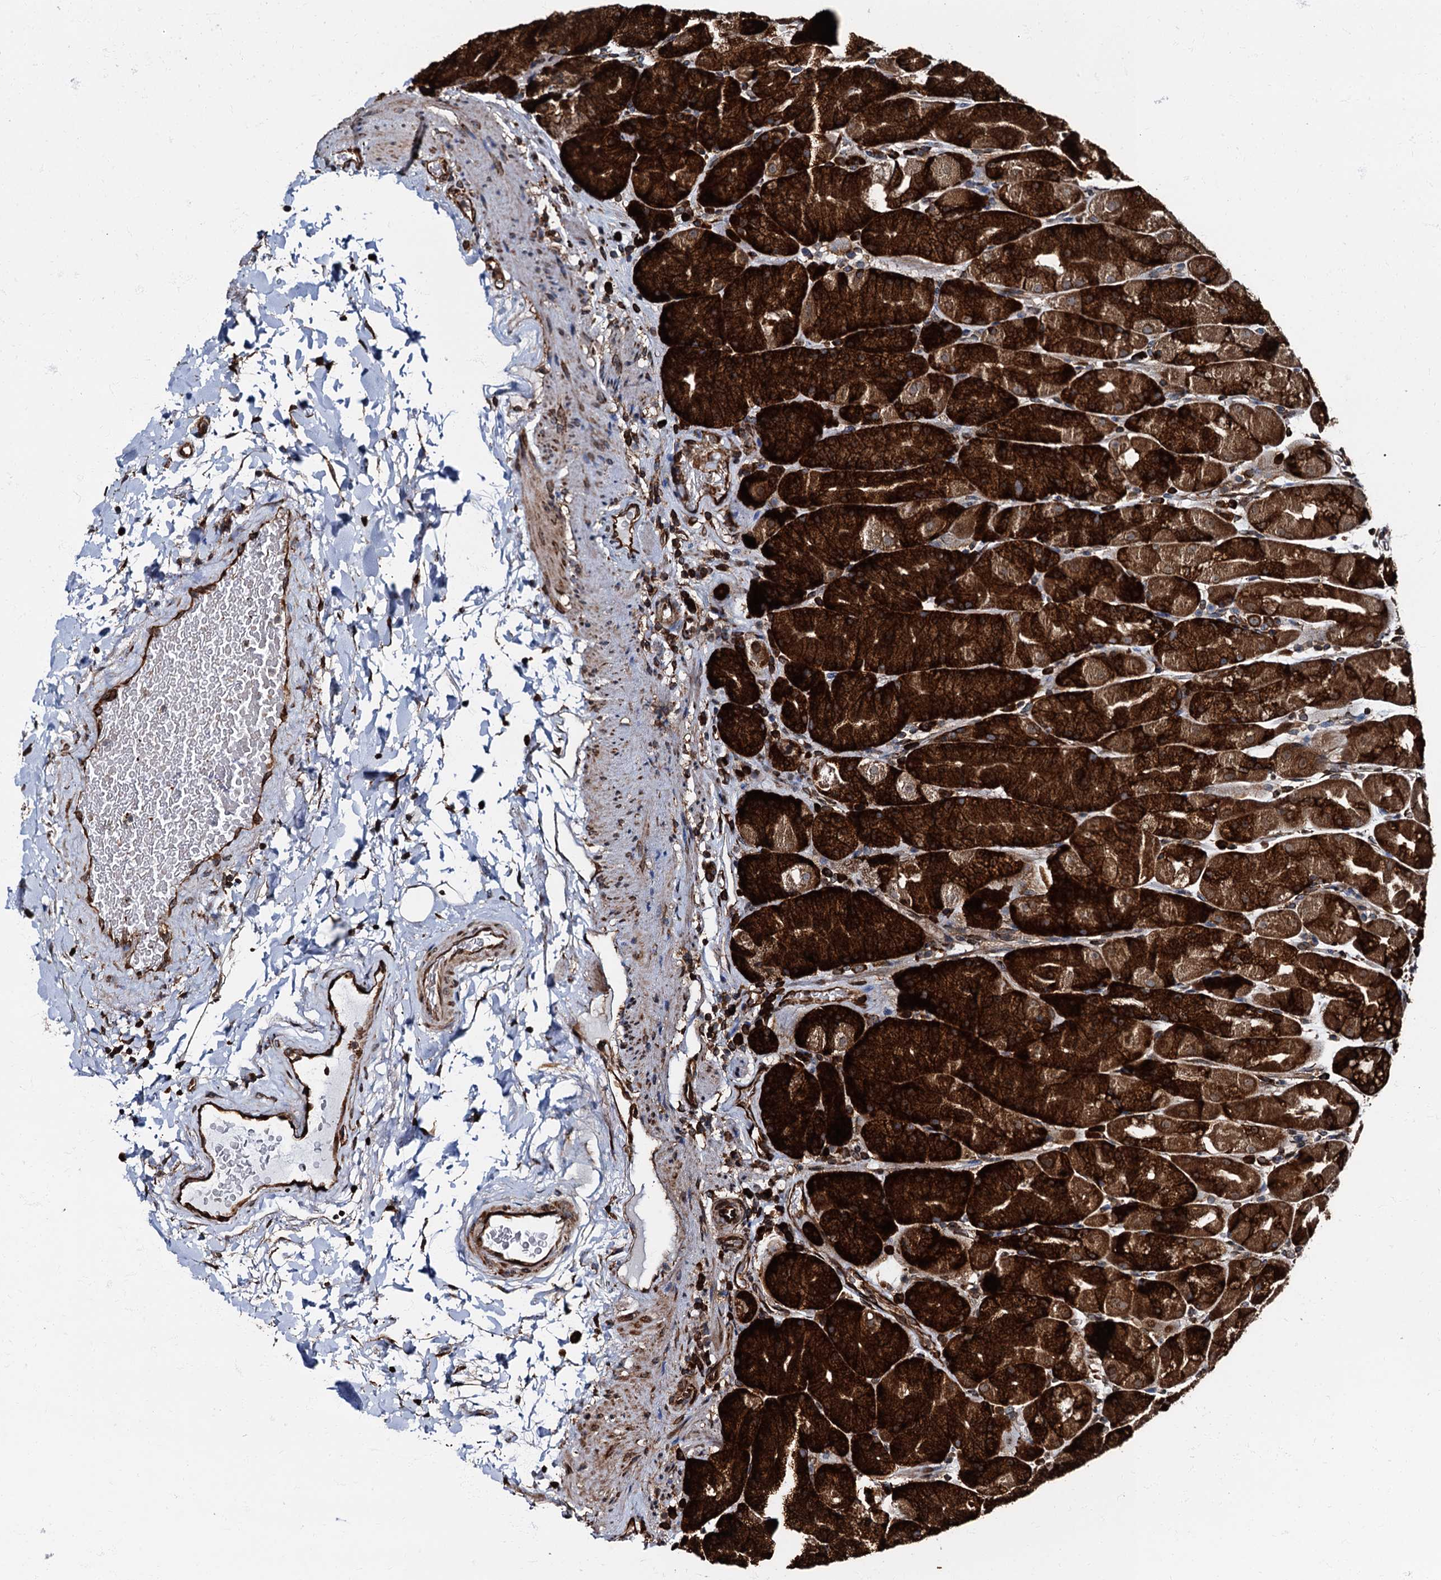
{"staining": {"intensity": "strong", "quantity": ">75%", "location": "cytoplasmic/membranous"}, "tissue": "stomach", "cell_type": "Glandular cells", "image_type": "normal", "snomed": [{"axis": "morphology", "description": "Normal tissue, NOS"}, {"axis": "topography", "description": "Stomach, upper"}, {"axis": "topography", "description": "Stomach, lower"}], "caption": "A high amount of strong cytoplasmic/membranous positivity is present in approximately >75% of glandular cells in benign stomach.", "gene": "ATP2C1", "patient": {"sex": "male", "age": 67}}